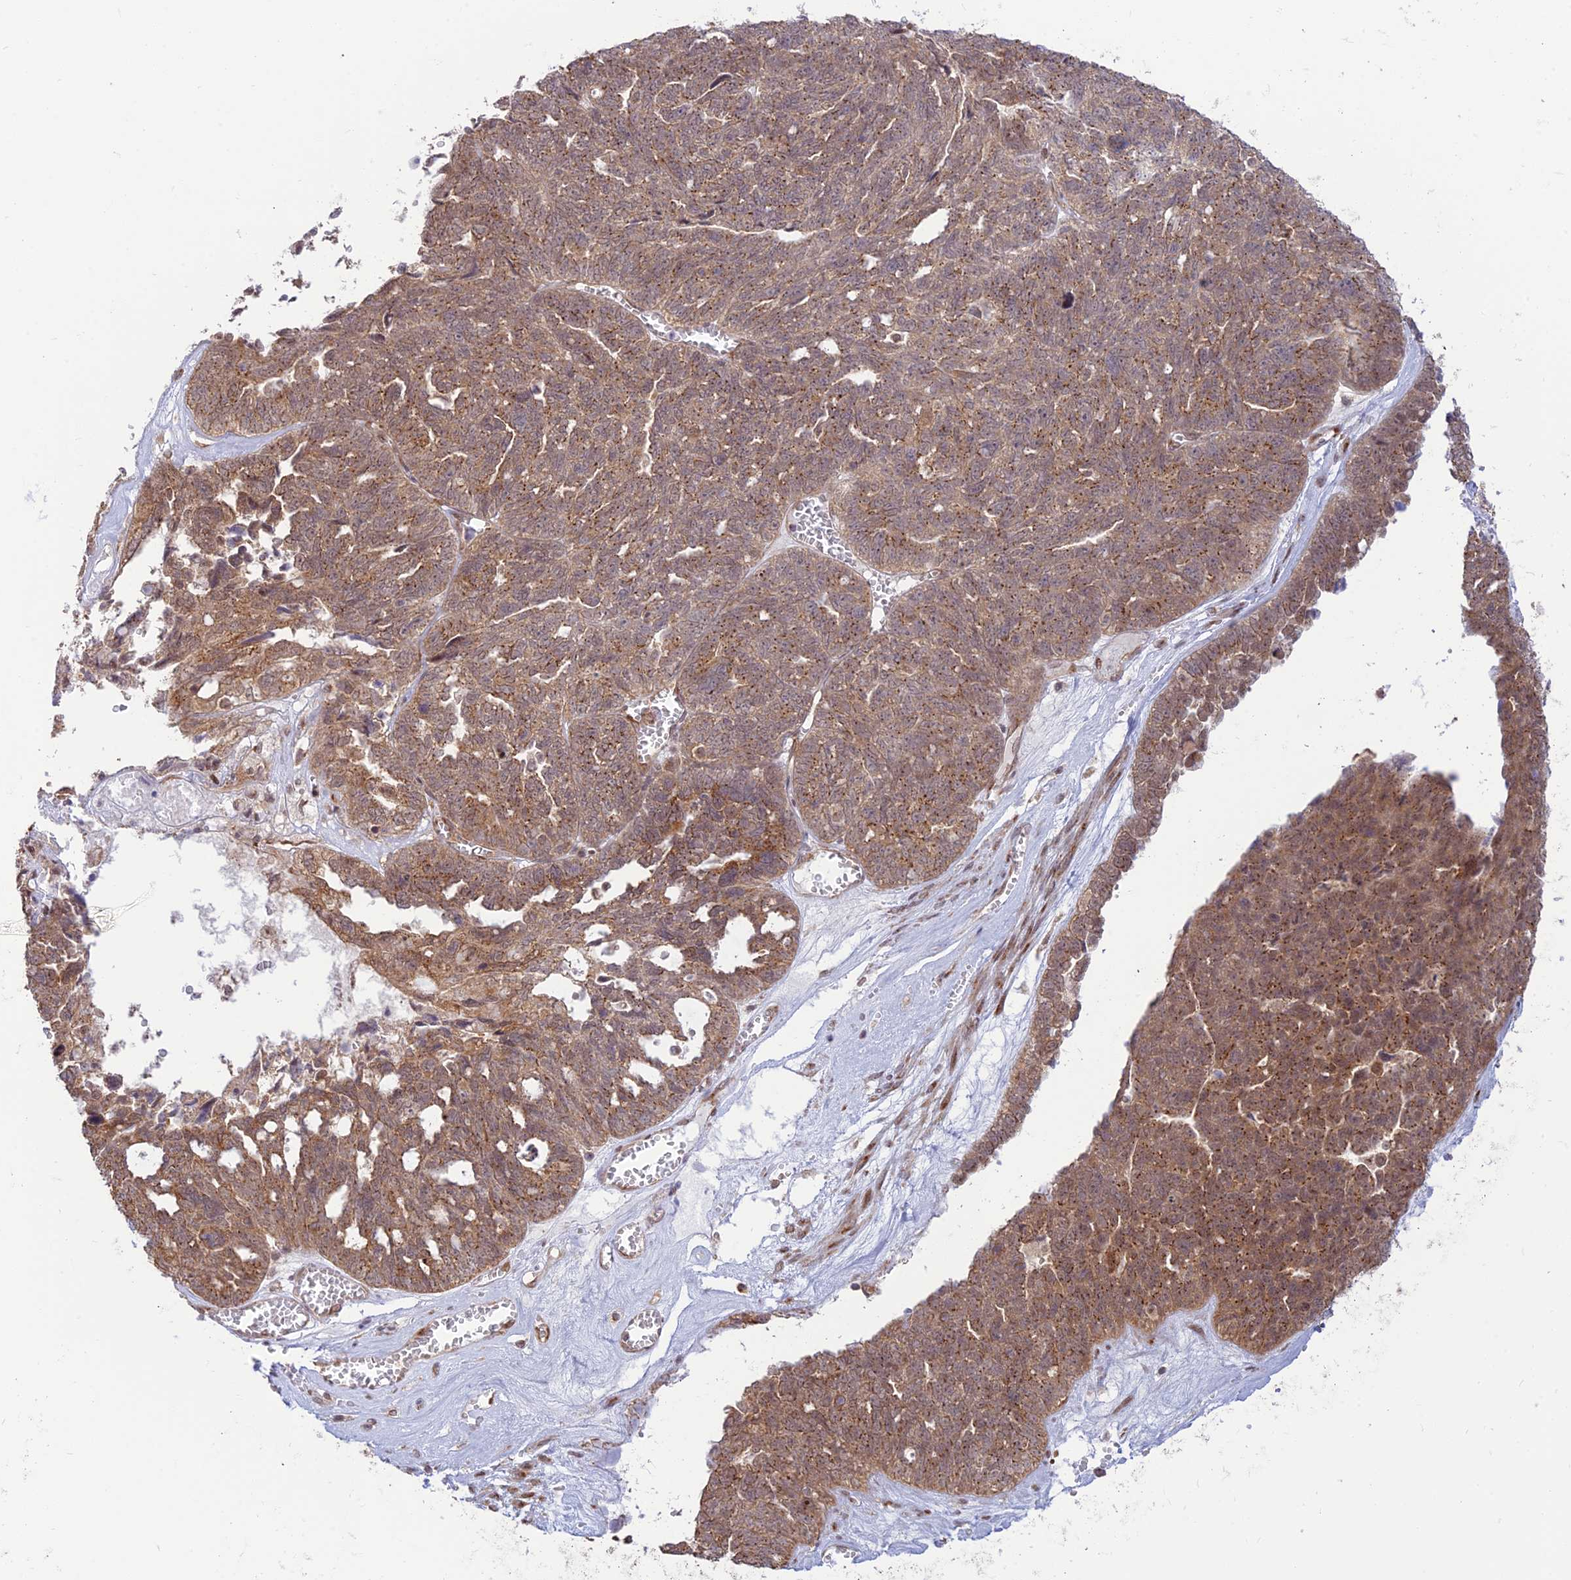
{"staining": {"intensity": "moderate", "quantity": ">75%", "location": "cytoplasmic/membranous"}, "tissue": "ovarian cancer", "cell_type": "Tumor cells", "image_type": "cancer", "snomed": [{"axis": "morphology", "description": "Cystadenocarcinoma, serous, NOS"}, {"axis": "topography", "description": "Ovary"}], "caption": "Serous cystadenocarcinoma (ovarian) stained for a protein demonstrates moderate cytoplasmic/membranous positivity in tumor cells.", "gene": "GOLGA3", "patient": {"sex": "female", "age": 79}}